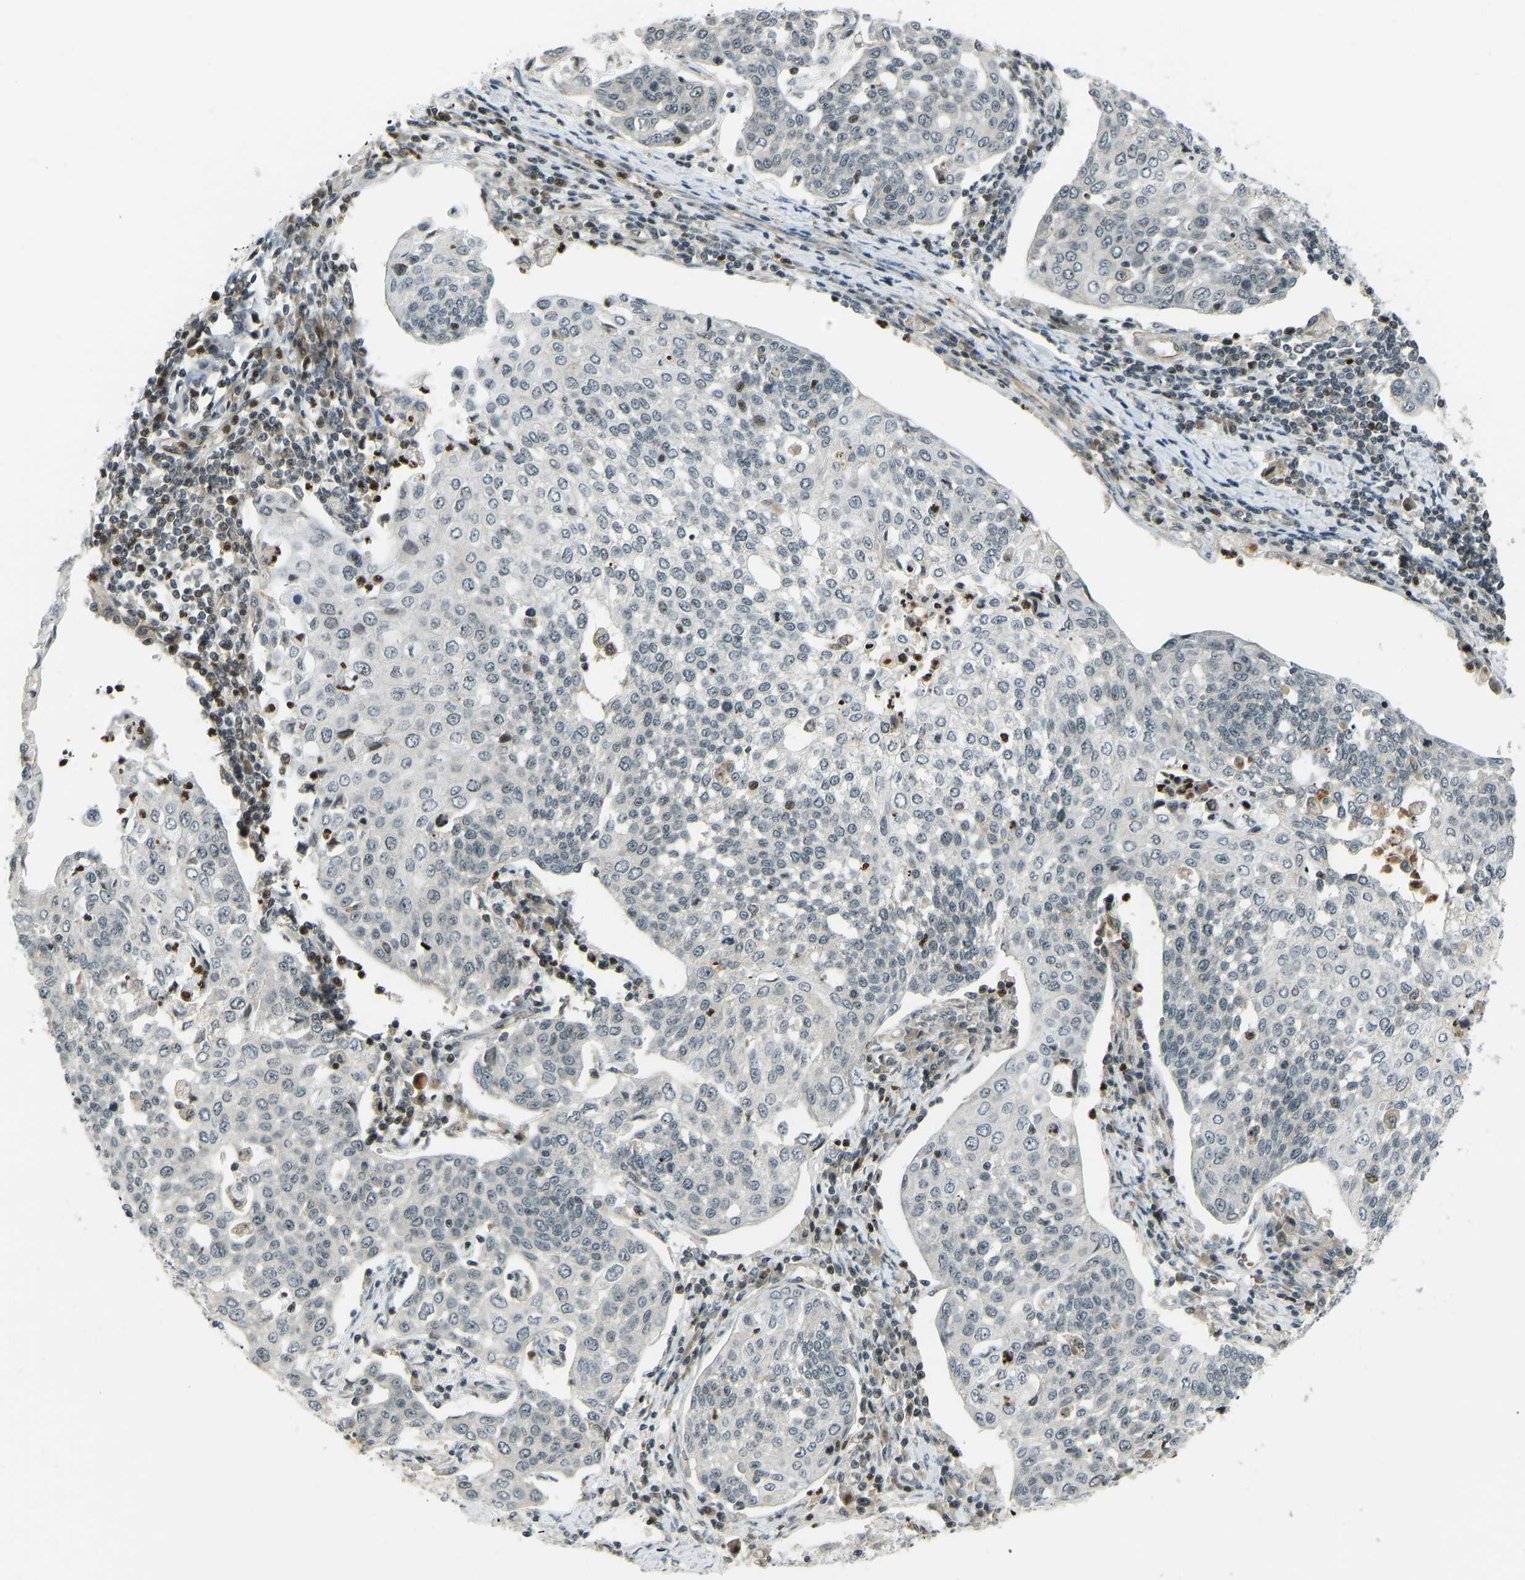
{"staining": {"intensity": "negative", "quantity": "none", "location": "none"}, "tissue": "cervical cancer", "cell_type": "Tumor cells", "image_type": "cancer", "snomed": [{"axis": "morphology", "description": "Squamous cell carcinoma, NOS"}, {"axis": "topography", "description": "Cervix"}], "caption": "Human cervical cancer stained for a protein using IHC demonstrates no staining in tumor cells.", "gene": "SVOPL", "patient": {"sex": "female", "age": 34}}